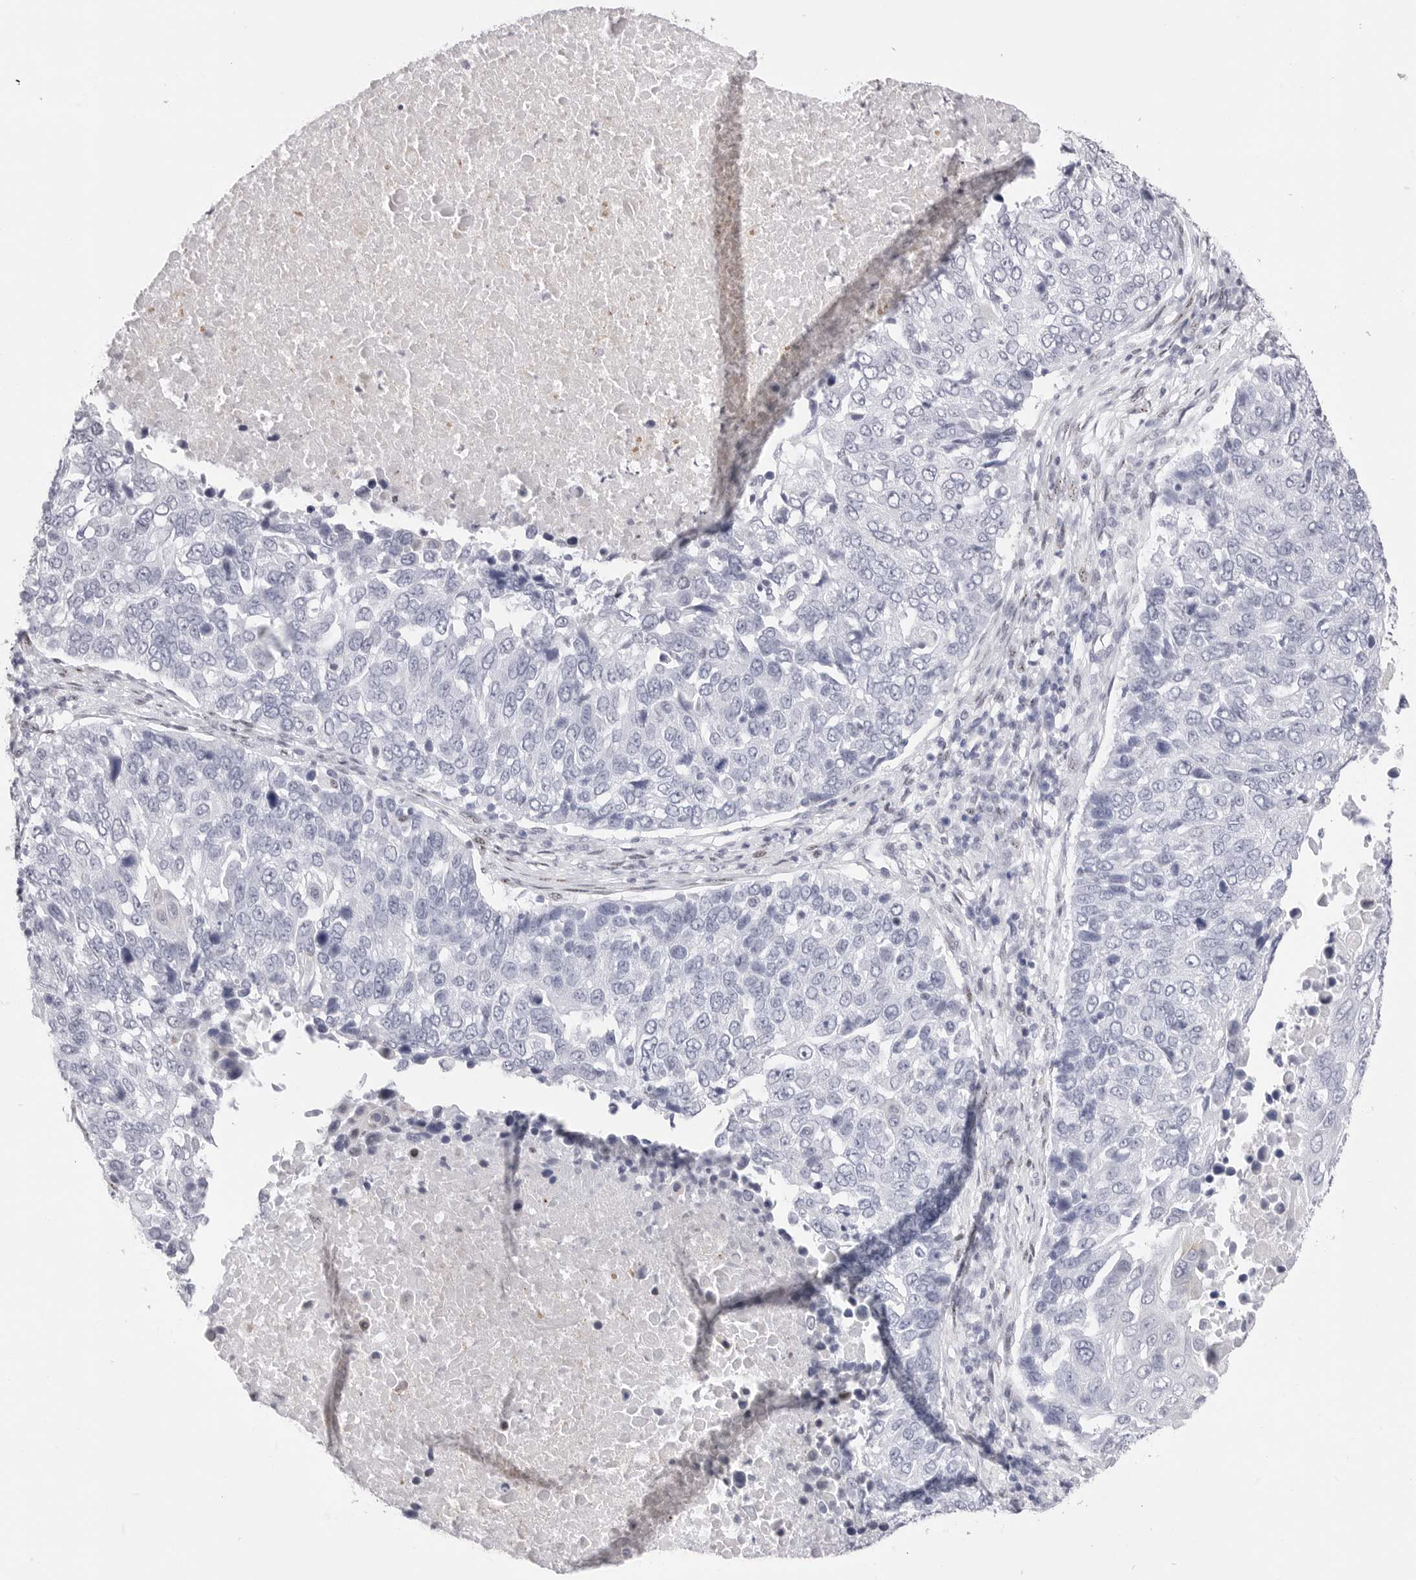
{"staining": {"intensity": "negative", "quantity": "none", "location": "none"}, "tissue": "lung cancer", "cell_type": "Tumor cells", "image_type": "cancer", "snomed": [{"axis": "morphology", "description": "Squamous cell carcinoma, NOS"}, {"axis": "topography", "description": "Lung"}], "caption": "A photomicrograph of human lung squamous cell carcinoma is negative for staining in tumor cells.", "gene": "TSSK1B", "patient": {"sex": "male", "age": 66}}